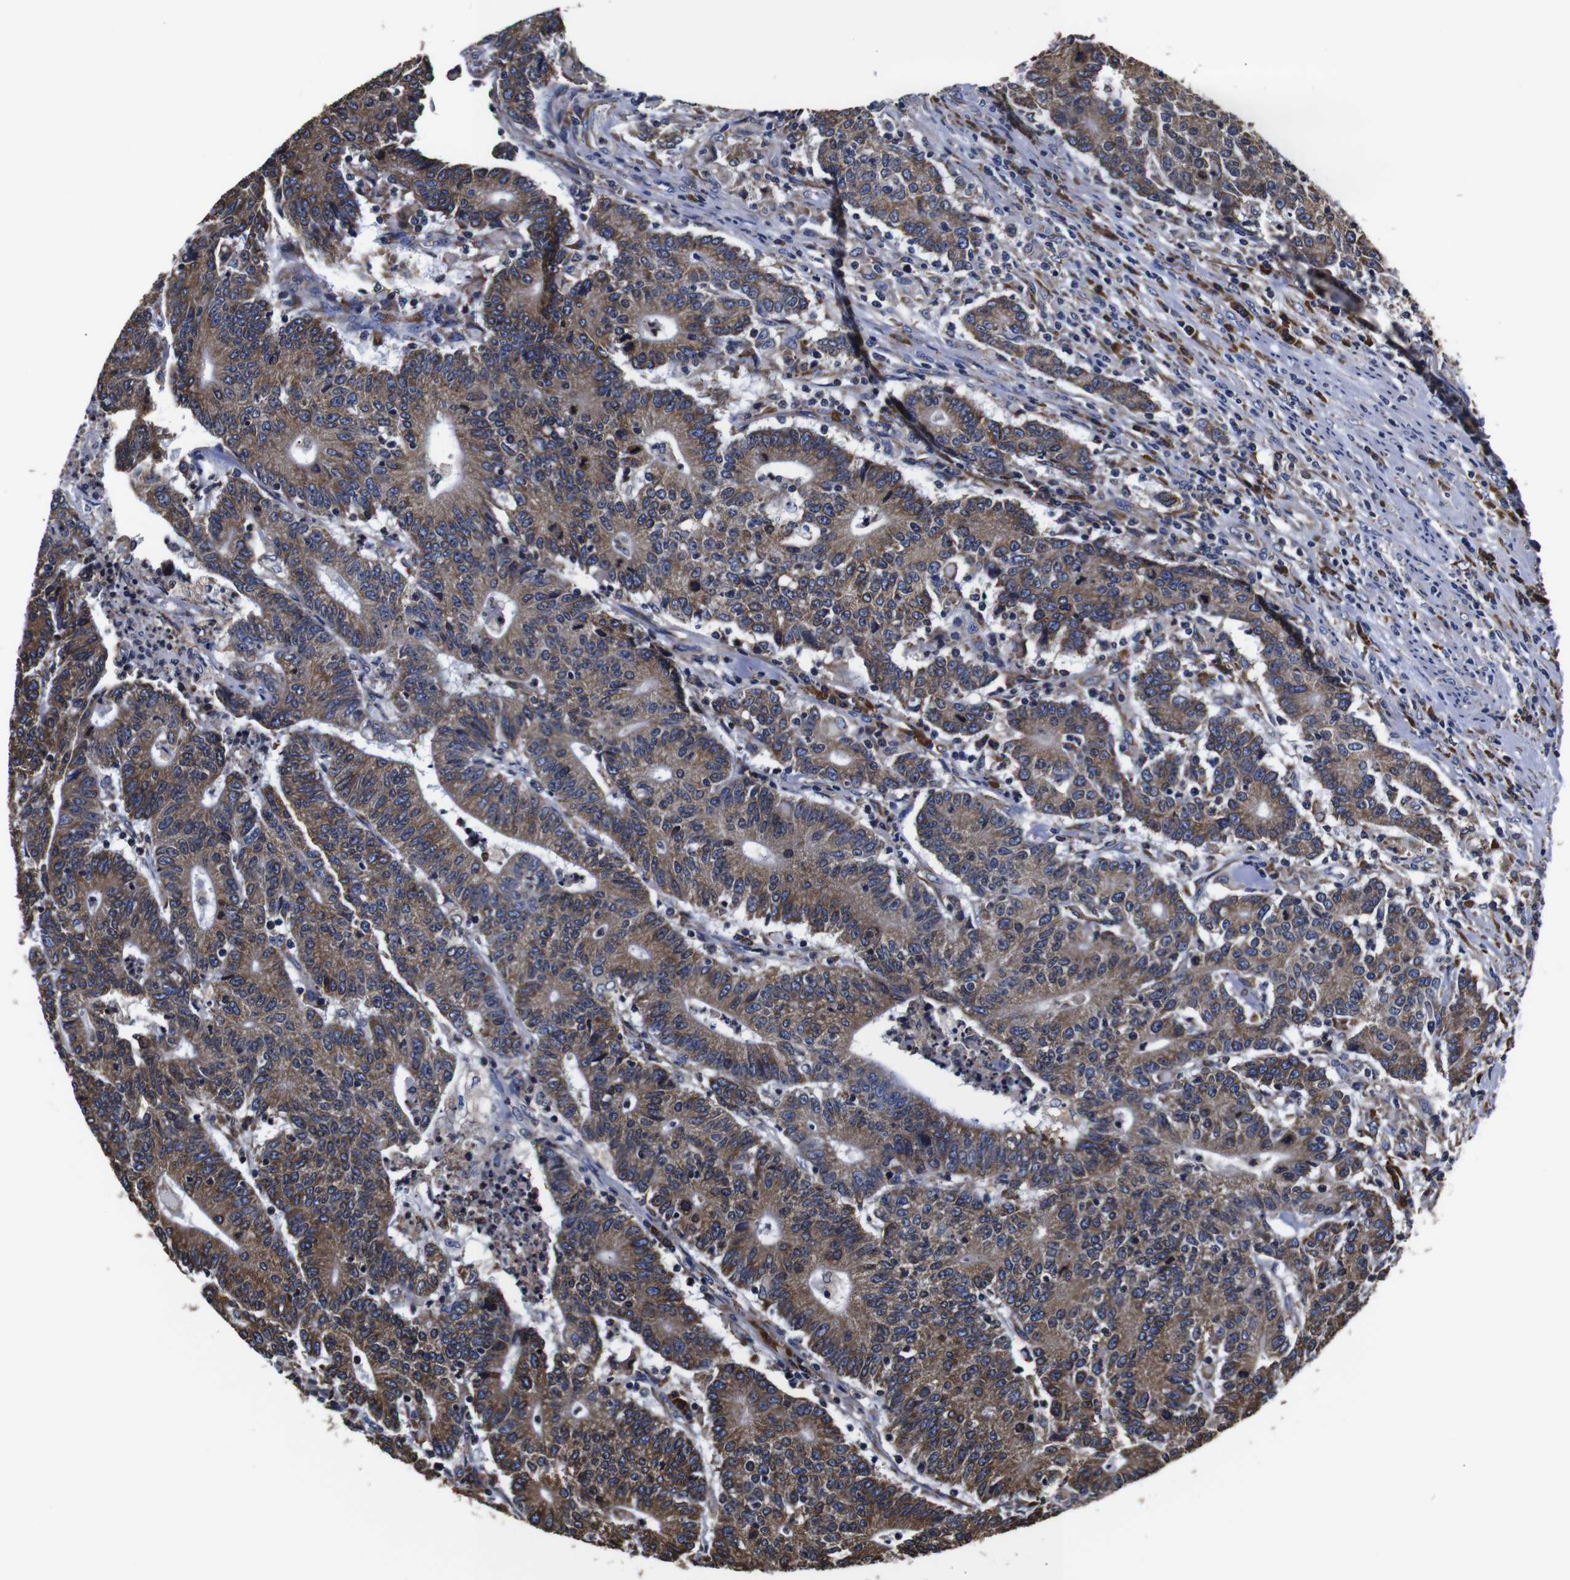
{"staining": {"intensity": "moderate", "quantity": ">75%", "location": "cytoplasmic/membranous"}, "tissue": "colorectal cancer", "cell_type": "Tumor cells", "image_type": "cancer", "snomed": [{"axis": "morphology", "description": "Normal tissue, NOS"}, {"axis": "morphology", "description": "Adenocarcinoma, NOS"}, {"axis": "topography", "description": "Colon"}], "caption": "Immunohistochemical staining of human colorectal cancer (adenocarcinoma) reveals moderate cytoplasmic/membranous protein staining in about >75% of tumor cells.", "gene": "PPIB", "patient": {"sex": "female", "age": 75}}